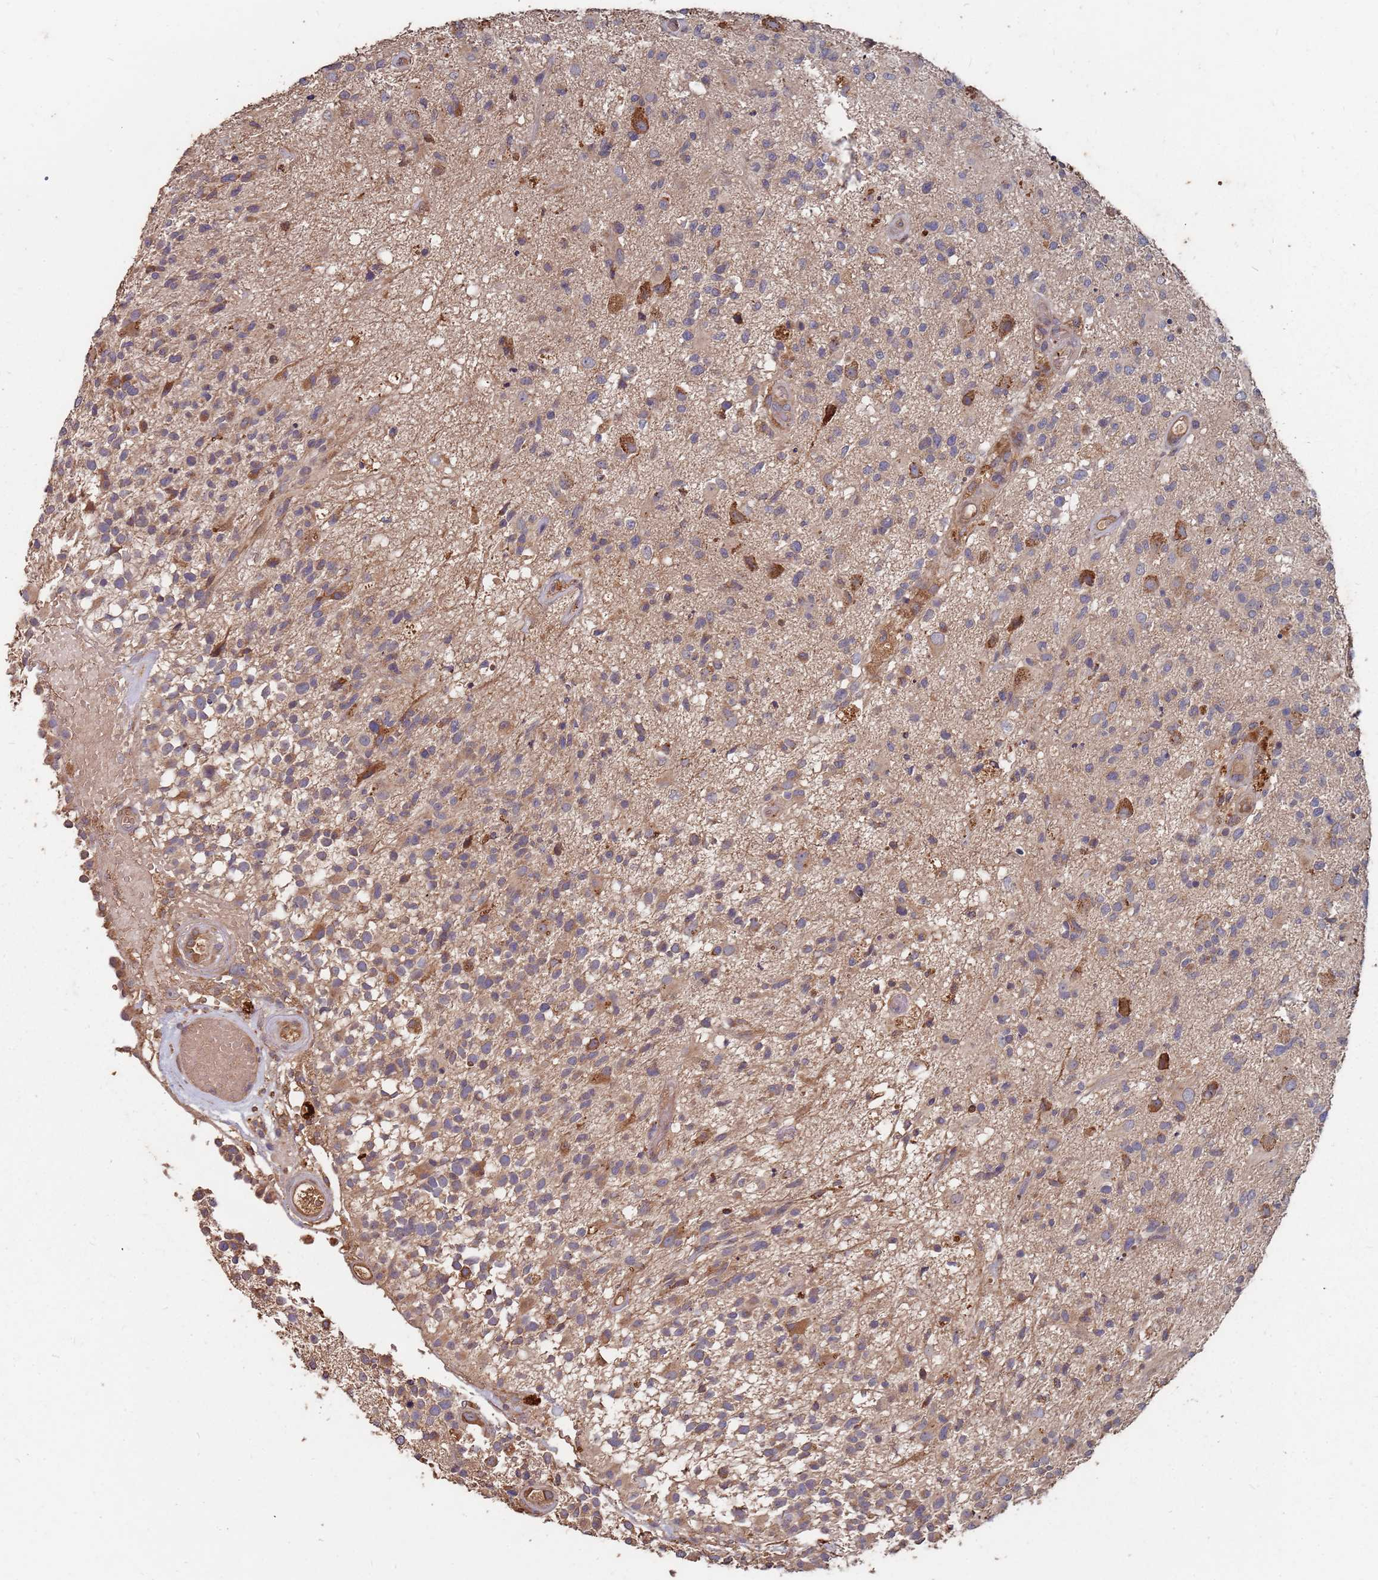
{"staining": {"intensity": "moderate", "quantity": "25%-75%", "location": "cytoplasmic/membranous"}, "tissue": "glioma", "cell_type": "Tumor cells", "image_type": "cancer", "snomed": [{"axis": "morphology", "description": "Glioma, malignant, High grade"}, {"axis": "morphology", "description": "Glioblastoma, NOS"}, {"axis": "topography", "description": "Brain"}], "caption": "Glioma tissue shows moderate cytoplasmic/membranous staining in approximately 25%-75% of tumor cells, visualized by immunohistochemistry.", "gene": "ATG5", "patient": {"sex": "male", "age": 60}}